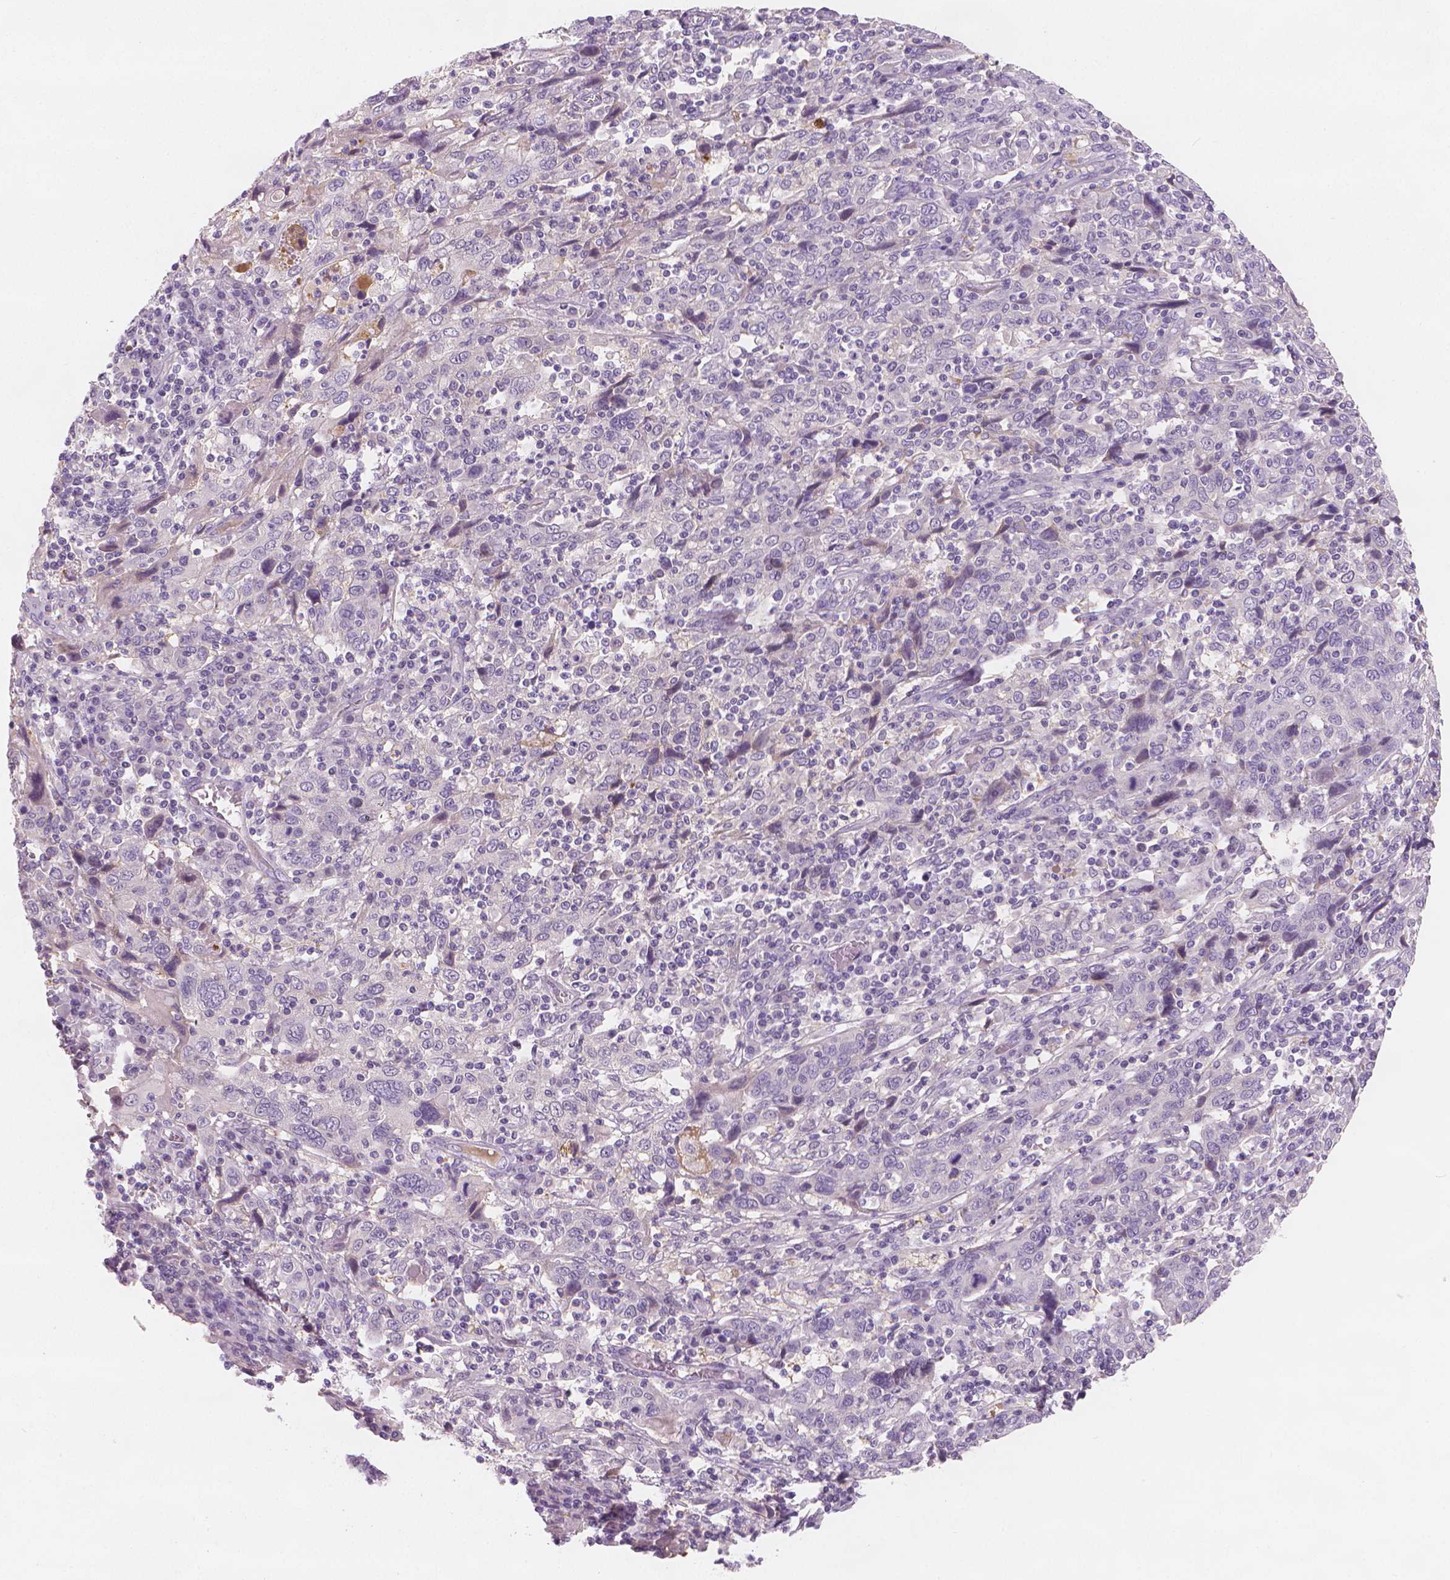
{"staining": {"intensity": "negative", "quantity": "none", "location": "none"}, "tissue": "cervical cancer", "cell_type": "Tumor cells", "image_type": "cancer", "snomed": [{"axis": "morphology", "description": "Squamous cell carcinoma, NOS"}, {"axis": "topography", "description": "Cervix"}], "caption": "Tumor cells show no significant staining in cervical cancer.", "gene": "APOA4", "patient": {"sex": "female", "age": 46}}